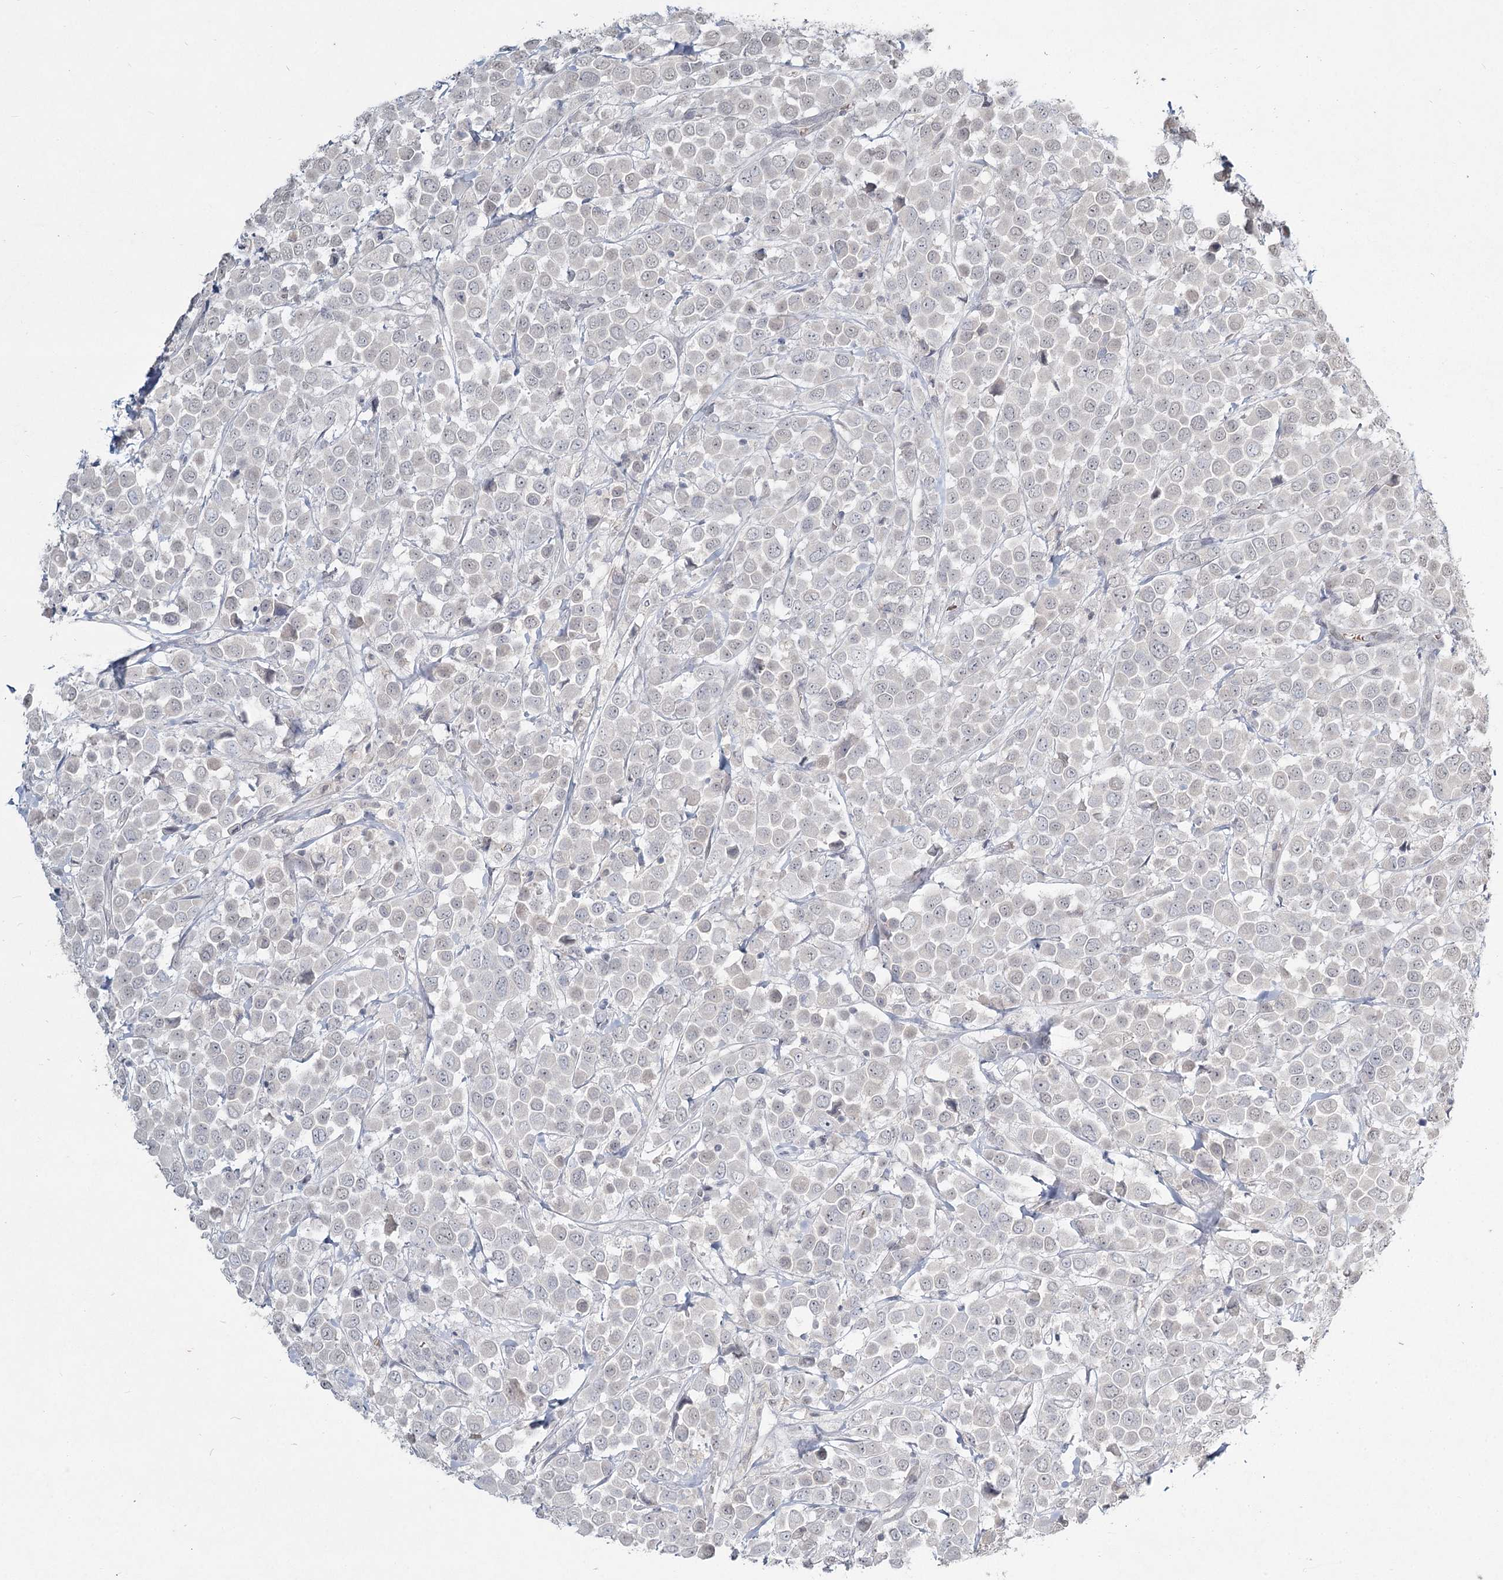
{"staining": {"intensity": "negative", "quantity": "none", "location": "none"}, "tissue": "breast cancer", "cell_type": "Tumor cells", "image_type": "cancer", "snomed": [{"axis": "morphology", "description": "Duct carcinoma"}, {"axis": "topography", "description": "Breast"}], "caption": "Immunohistochemistry (IHC) photomicrograph of human breast cancer (intraductal carcinoma) stained for a protein (brown), which demonstrates no positivity in tumor cells.", "gene": "LY6G5C", "patient": {"sex": "female", "age": 61}}